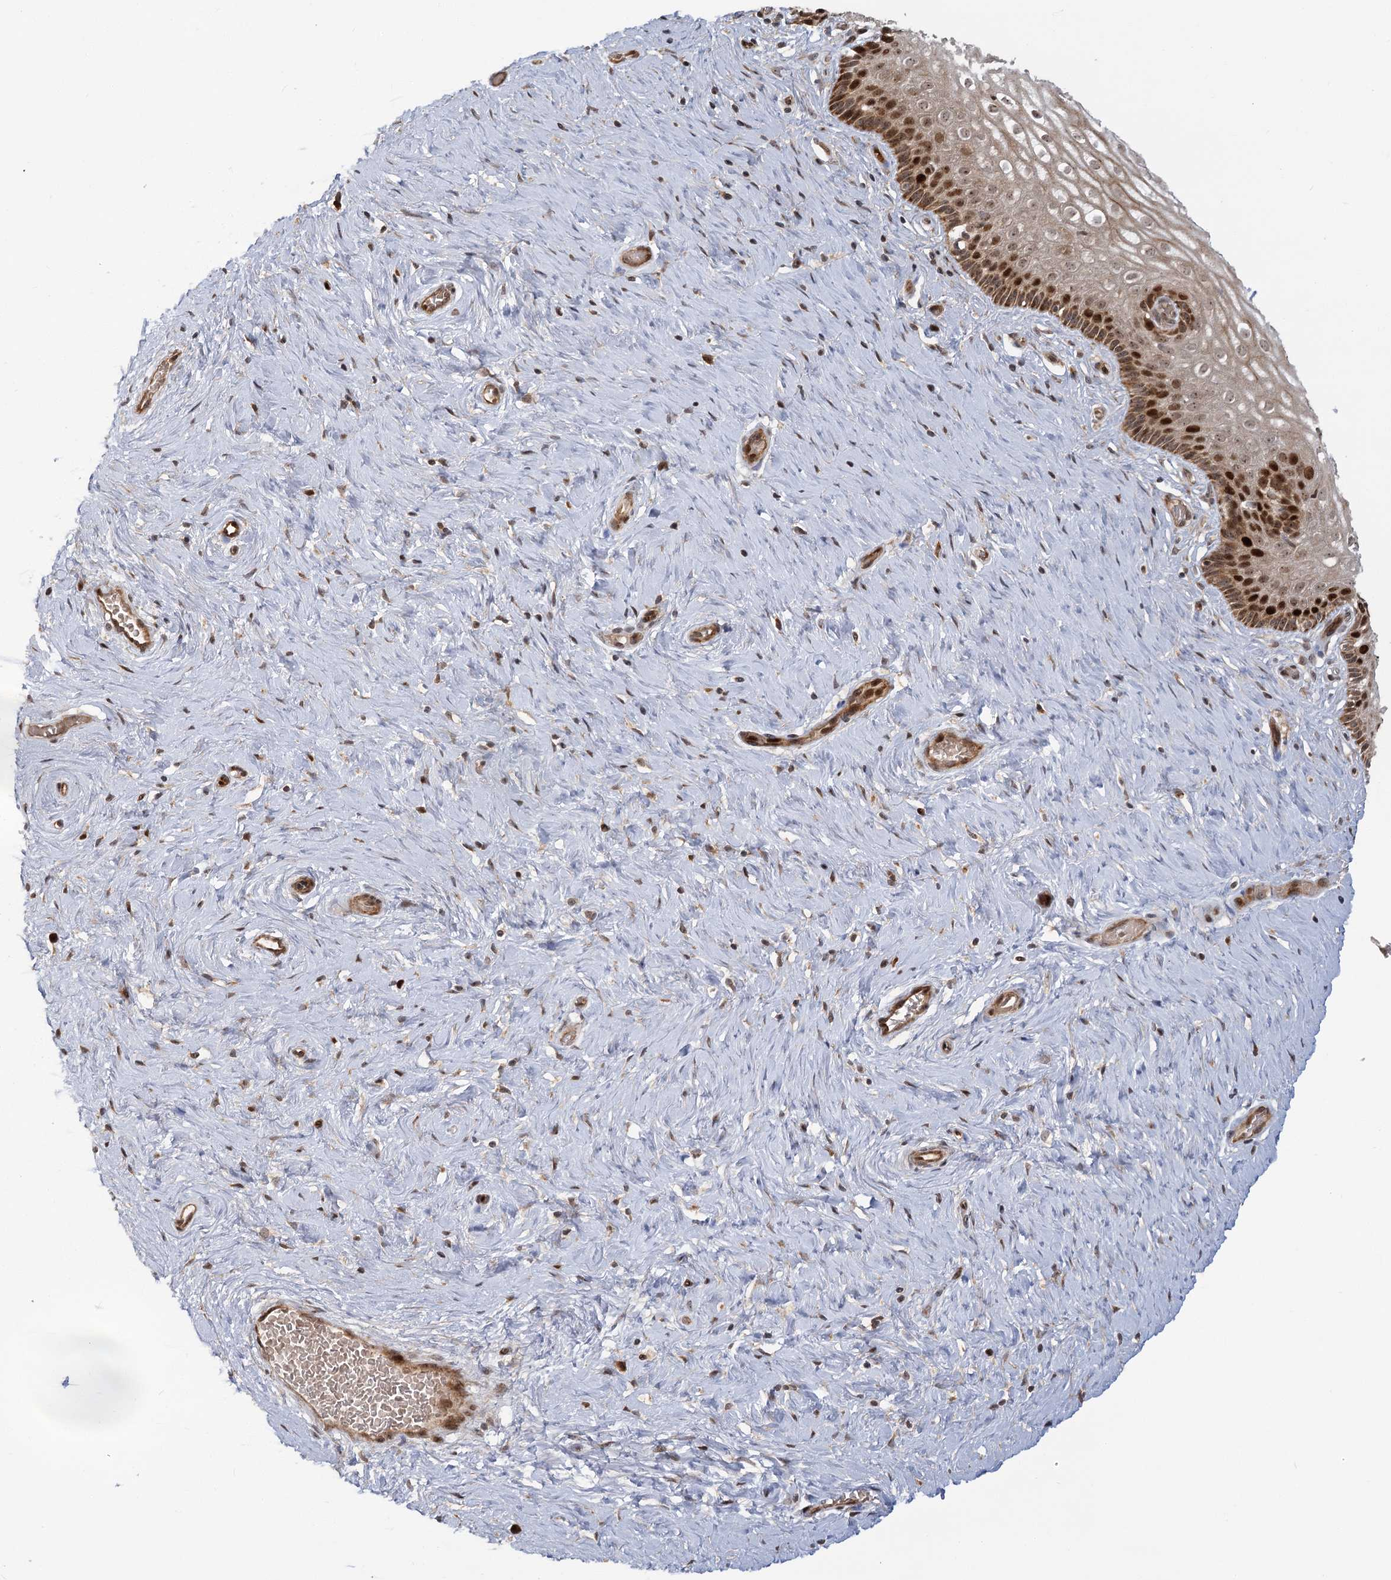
{"staining": {"intensity": "moderate", "quantity": "25%-75%", "location": "cytoplasmic/membranous"}, "tissue": "cervix", "cell_type": "Glandular cells", "image_type": "normal", "snomed": [{"axis": "morphology", "description": "Normal tissue, NOS"}, {"axis": "topography", "description": "Cervix"}], "caption": "IHC of benign cervix reveals medium levels of moderate cytoplasmic/membranous expression in about 25%-75% of glandular cells.", "gene": "PIK3C2A", "patient": {"sex": "female", "age": 33}}